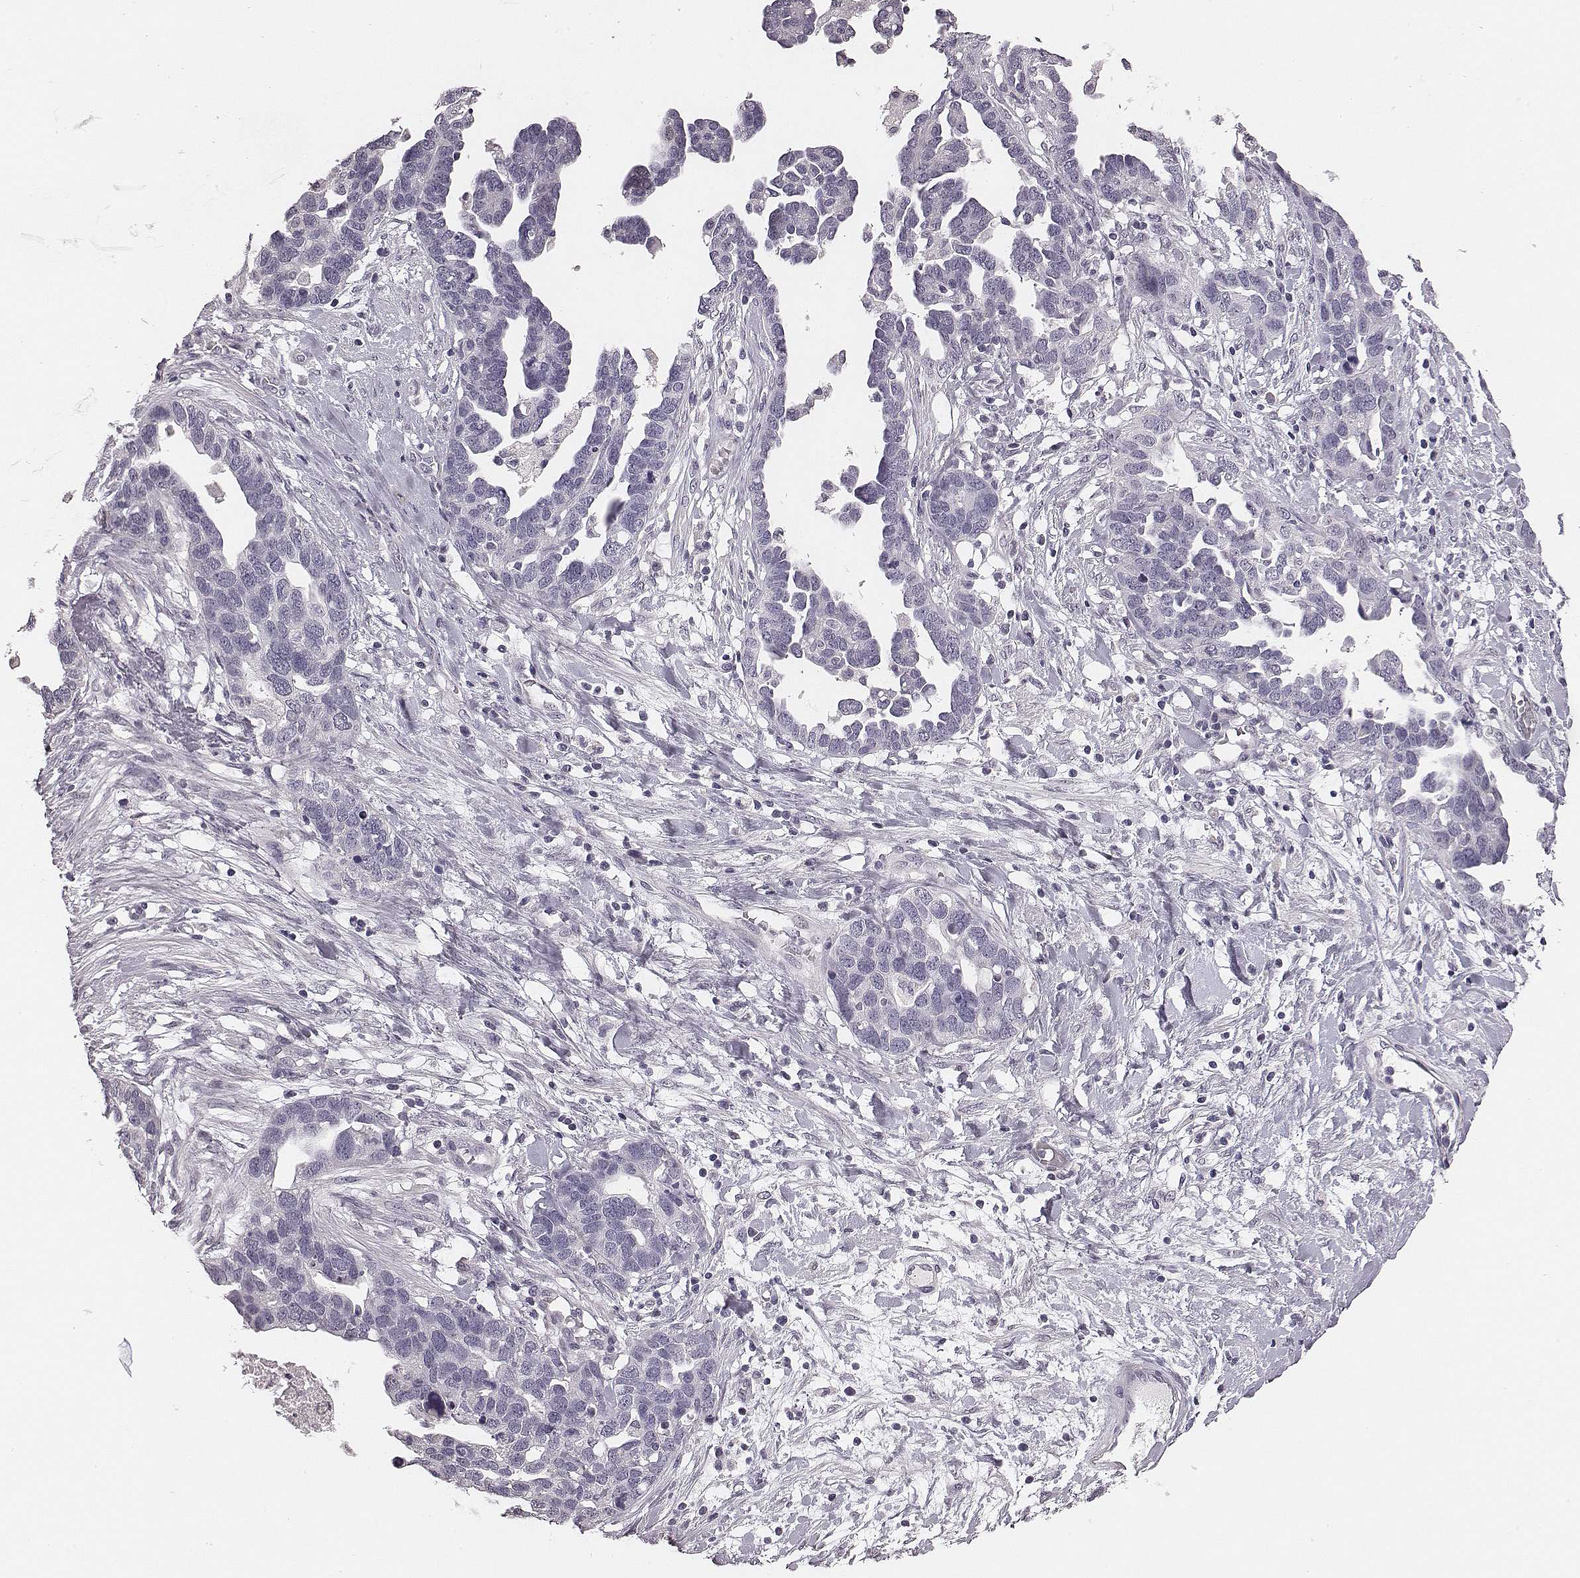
{"staining": {"intensity": "negative", "quantity": "none", "location": "none"}, "tissue": "ovarian cancer", "cell_type": "Tumor cells", "image_type": "cancer", "snomed": [{"axis": "morphology", "description": "Cystadenocarcinoma, serous, NOS"}, {"axis": "topography", "description": "Ovary"}], "caption": "Ovarian serous cystadenocarcinoma was stained to show a protein in brown. There is no significant positivity in tumor cells.", "gene": "CSHL1", "patient": {"sex": "female", "age": 54}}